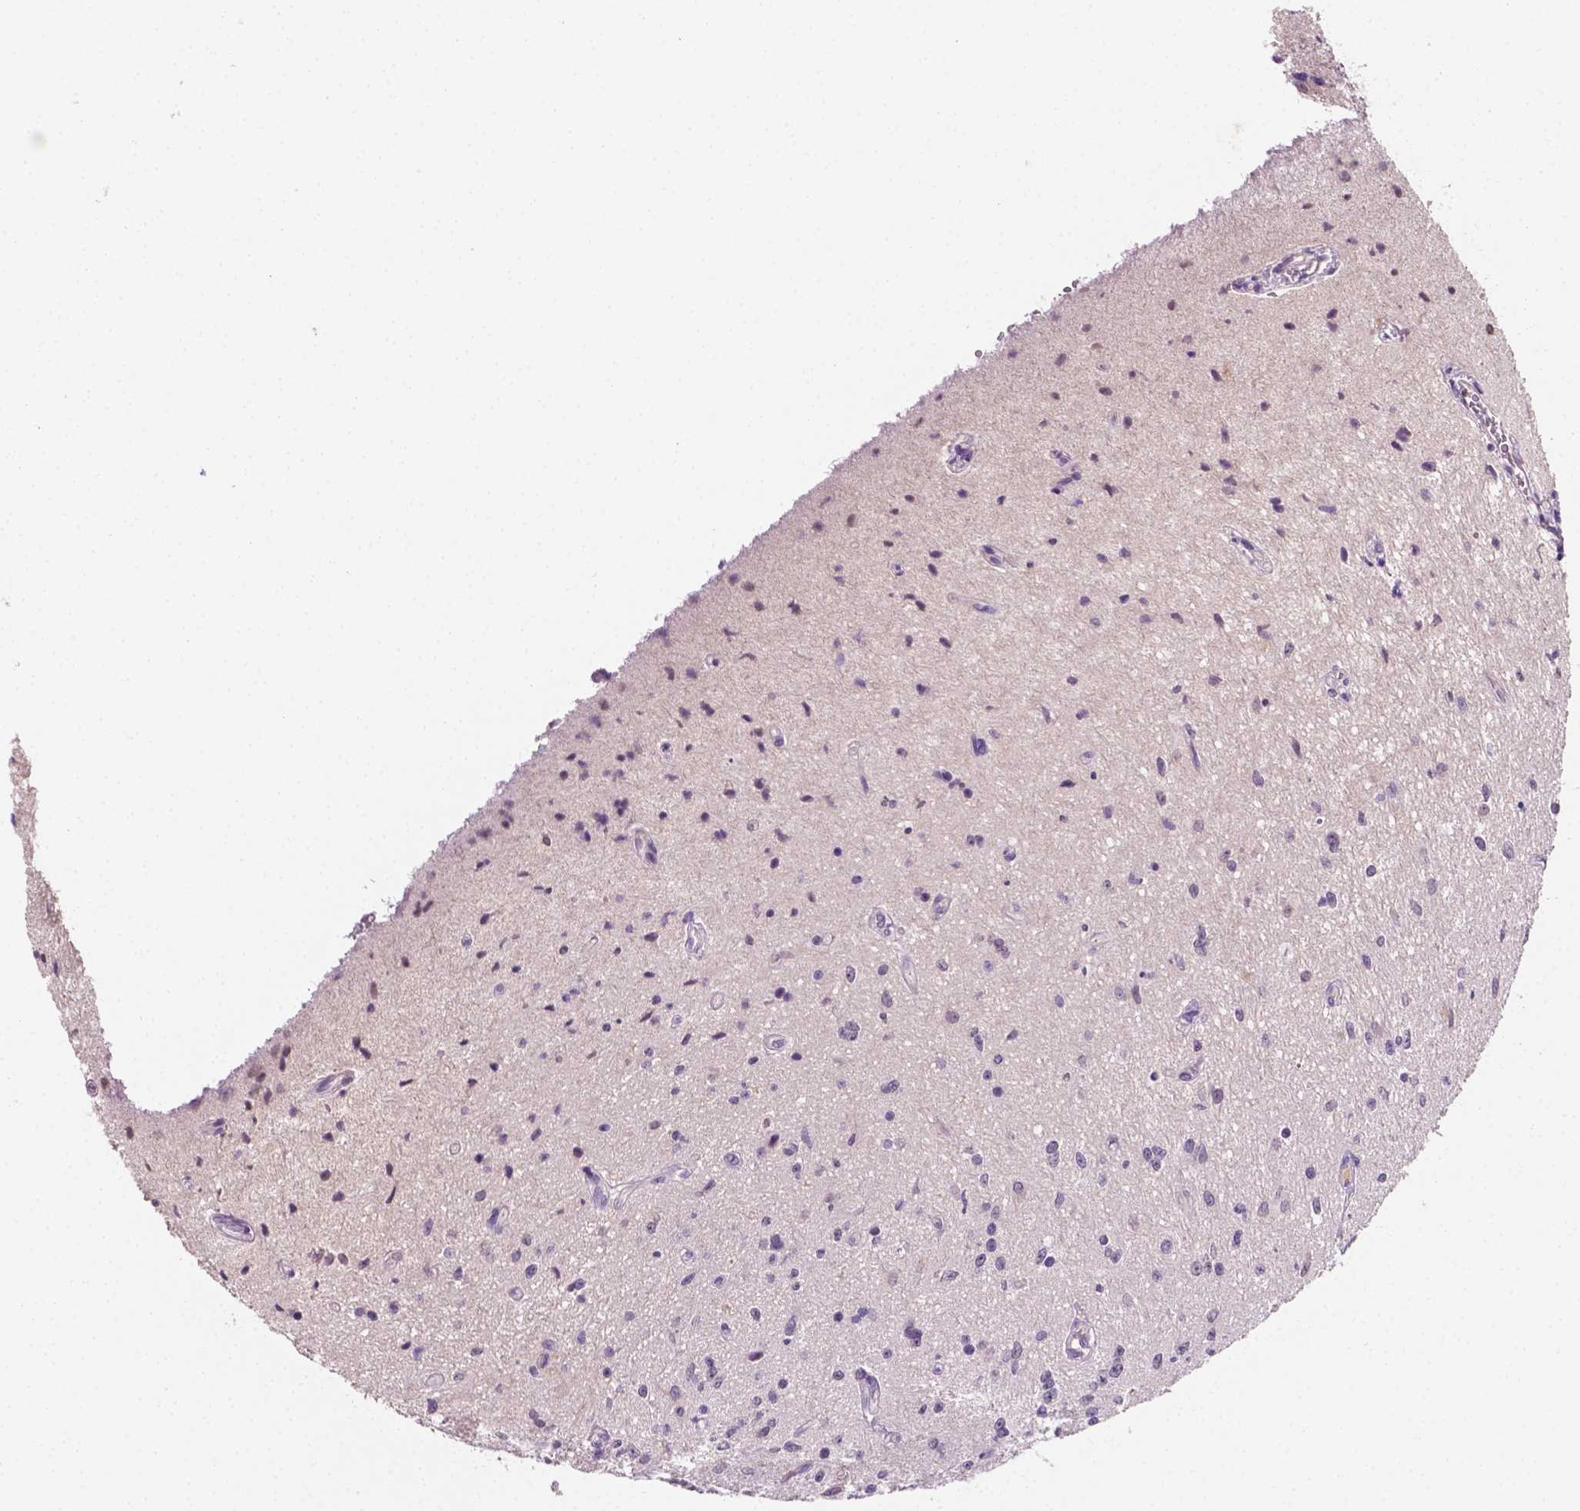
{"staining": {"intensity": "negative", "quantity": "none", "location": "none"}, "tissue": "glioma", "cell_type": "Tumor cells", "image_type": "cancer", "snomed": [{"axis": "morphology", "description": "Glioma, malignant, Low grade"}, {"axis": "topography", "description": "Cerebellum"}], "caption": "High magnification brightfield microscopy of glioma stained with DAB (brown) and counterstained with hematoxylin (blue): tumor cells show no significant staining. Brightfield microscopy of immunohistochemistry stained with DAB (brown) and hematoxylin (blue), captured at high magnification.", "gene": "MROH6", "patient": {"sex": "female", "age": 14}}